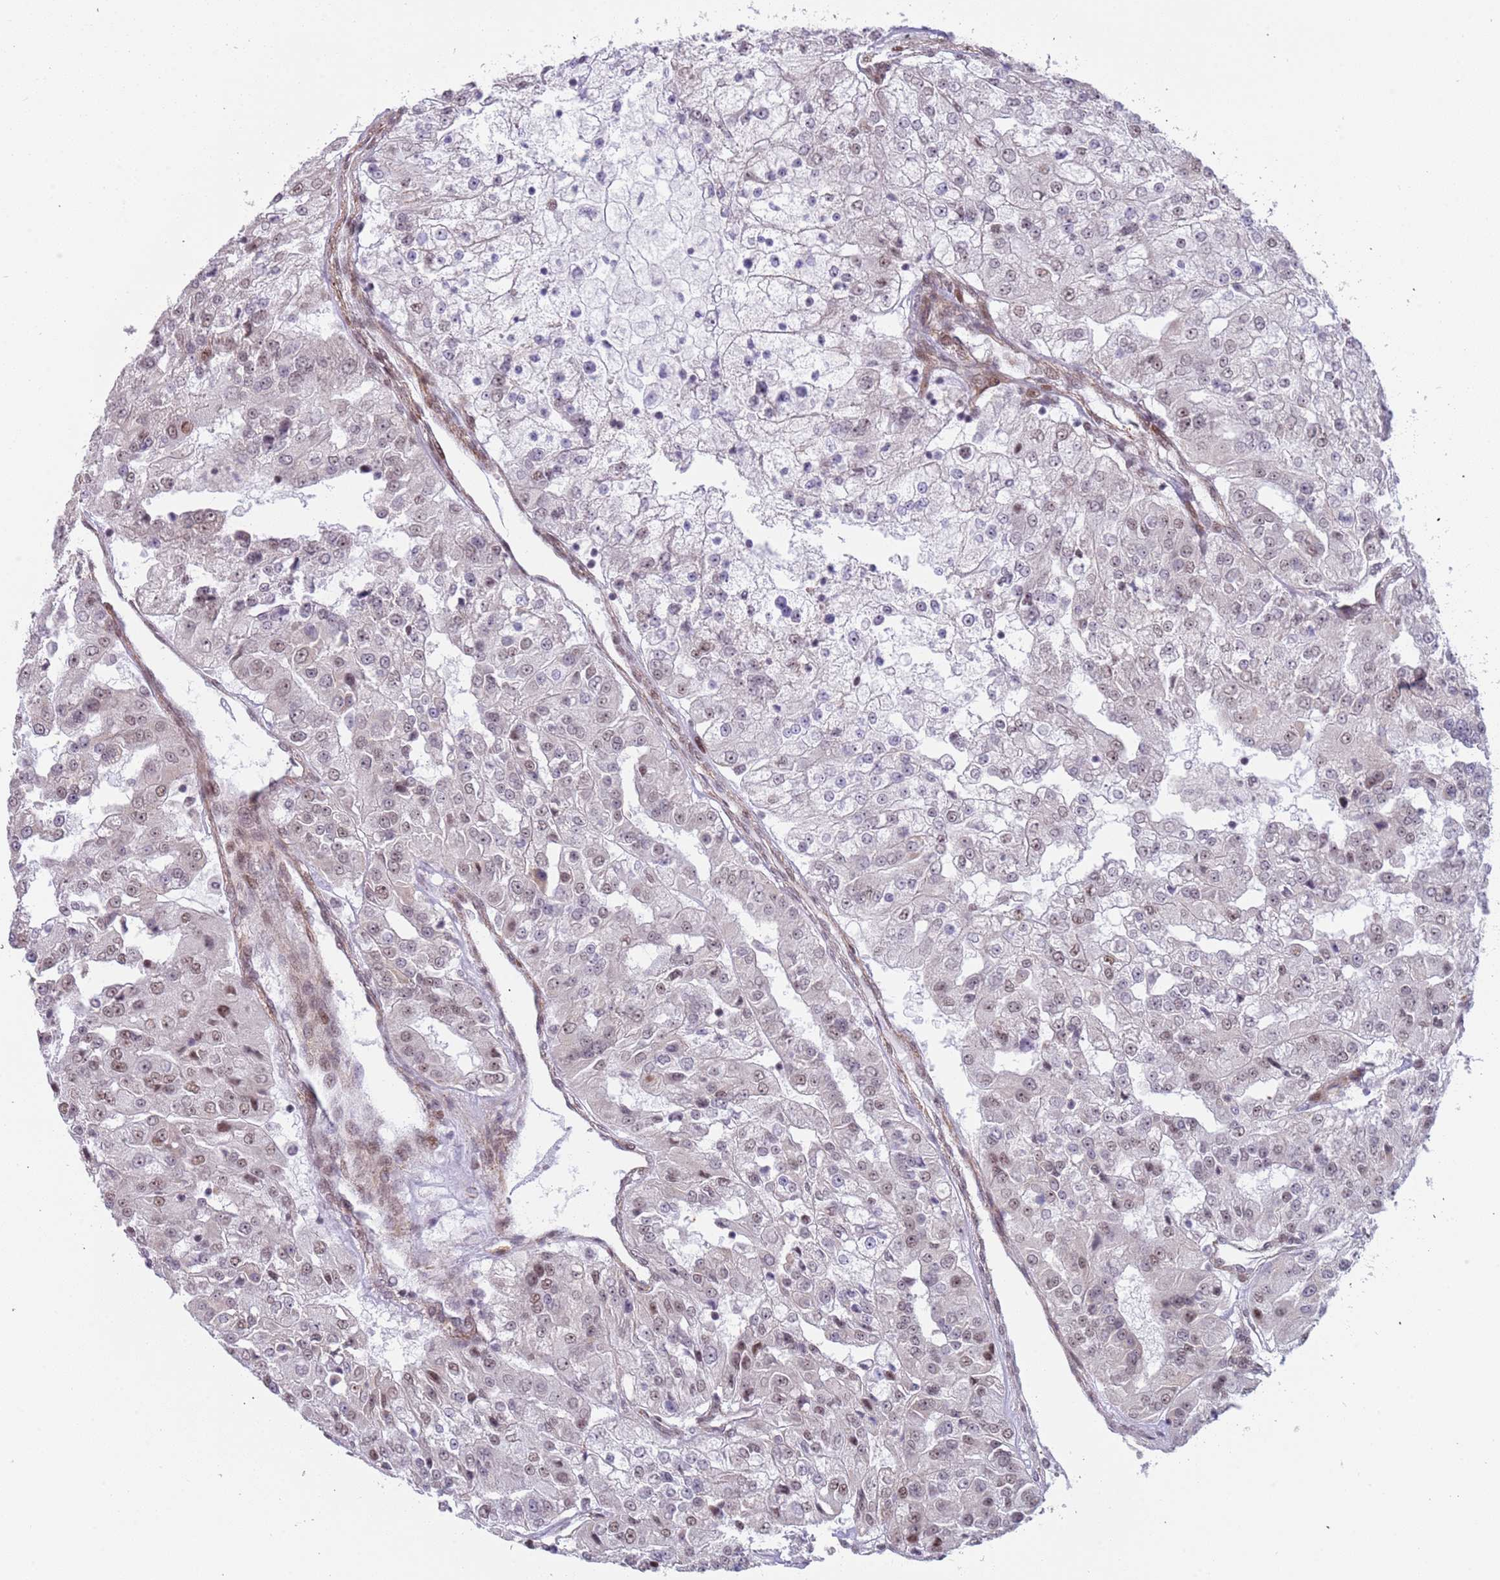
{"staining": {"intensity": "weak", "quantity": "25%-75%", "location": "nuclear"}, "tissue": "renal cancer", "cell_type": "Tumor cells", "image_type": "cancer", "snomed": [{"axis": "morphology", "description": "Adenocarcinoma, NOS"}, {"axis": "topography", "description": "Kidney"}], "caption": "This histopathology image exhibits immunohistochemistry staining of renal cancer, with low weak nuclear positivity in approximately 25%-75% of tumor cells.", "gene": "LRMDA", "patient": {"sex": "female", "age": 63}}